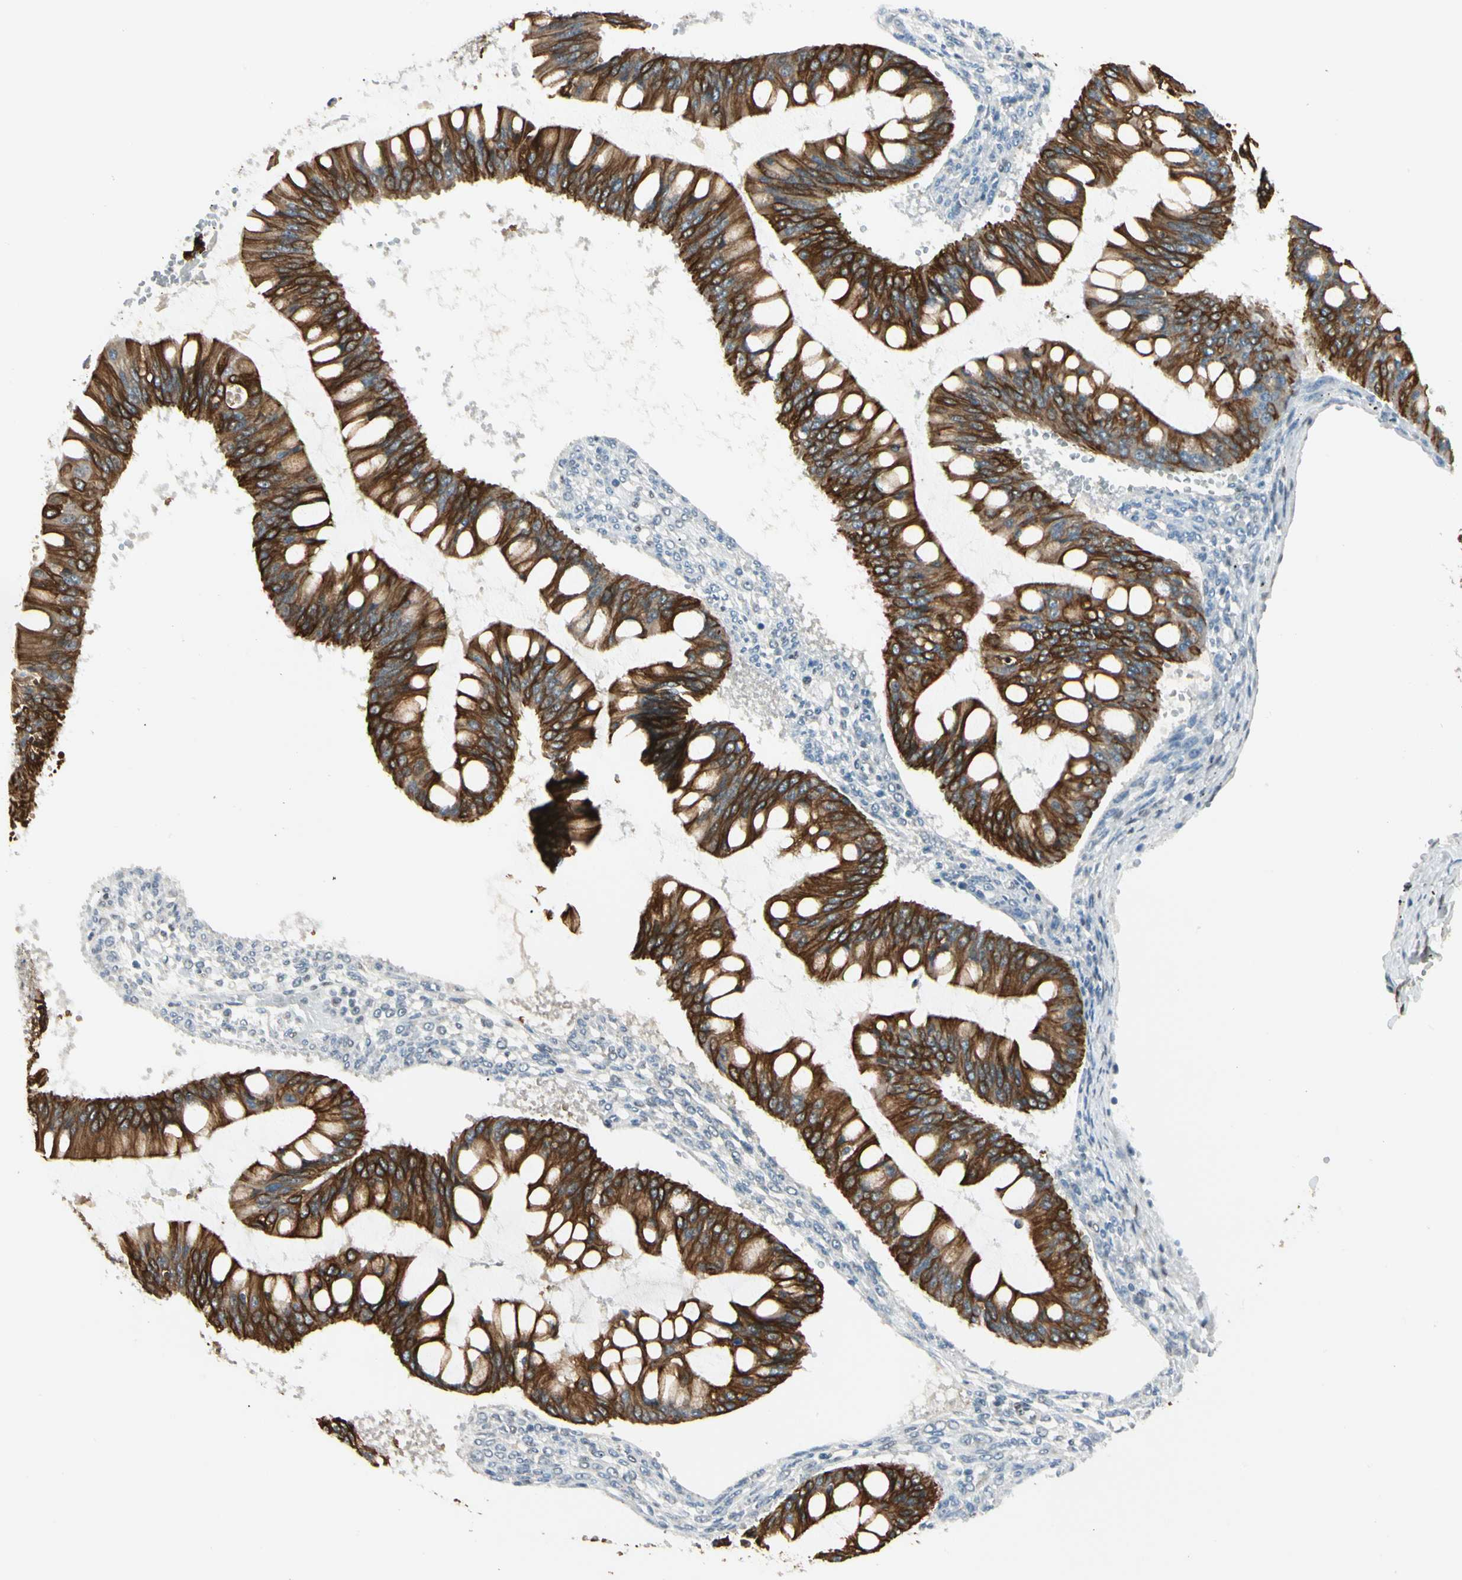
{"staining": {"intensity": "strong", "quantity": ">75%", "location": "cytoplasmic/membranous"}, "tissue": "ovarian cancer", "cell_type": "Tumor cells", "image_type": "cancer", "snomed": [{"axis": "morphology", "description": "Cystadenocarcinoma, mucinous, NOS"}, {"axis": "topography", "description": "Ovary"}], "caption": "A histopathology image showing strong cytoplasmic/membranous staining in about >75% of tumor cells in ovarian cancer, as visualized by brown immunohistochemical staining.", "gene": "ATXN1", "patient": {"sex": "female", "age": 73}}